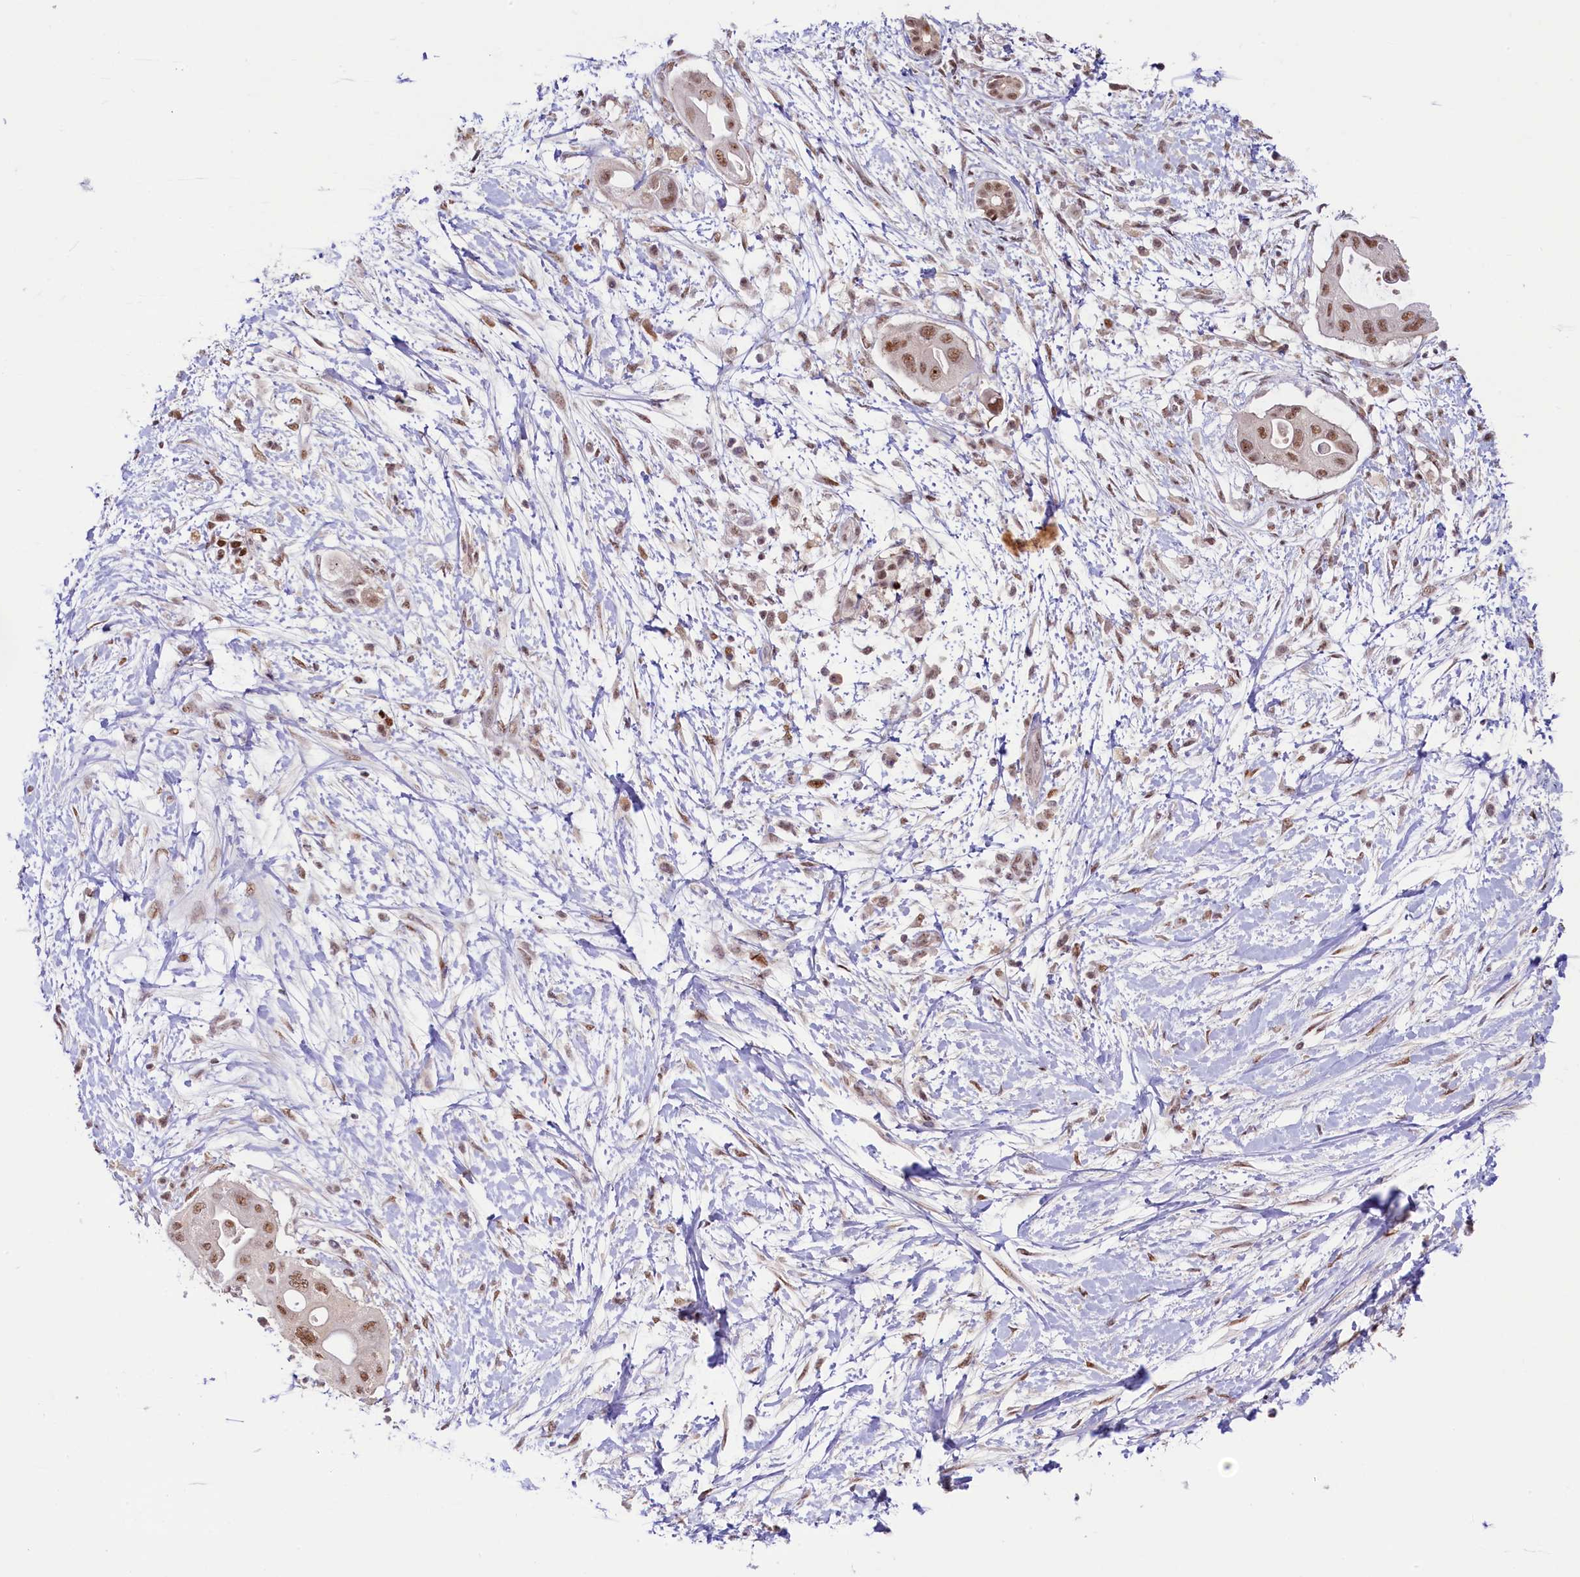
{"staining": {"intensity": "moderate", "quantity": ">75%", "location": "nuclear"}, "tissue": "pancreatic cancer", "cell_type": "Tumor cells", "image_type": "cancer", "snomed": [{"axis": "morphology", "description": "Adenocarcinoma, NOS"}, {"axis": "topography", "description": "Pancreas"}], "caption": "Pancreatic cancer stained with DAB (3,3'-diaminobenzidine) IHC displays medium levels of moderate nuclear expression in approximately >75% of tumor cells.", "gene": "ANKS3", "patient": {"sex": "male", "age": 68}}